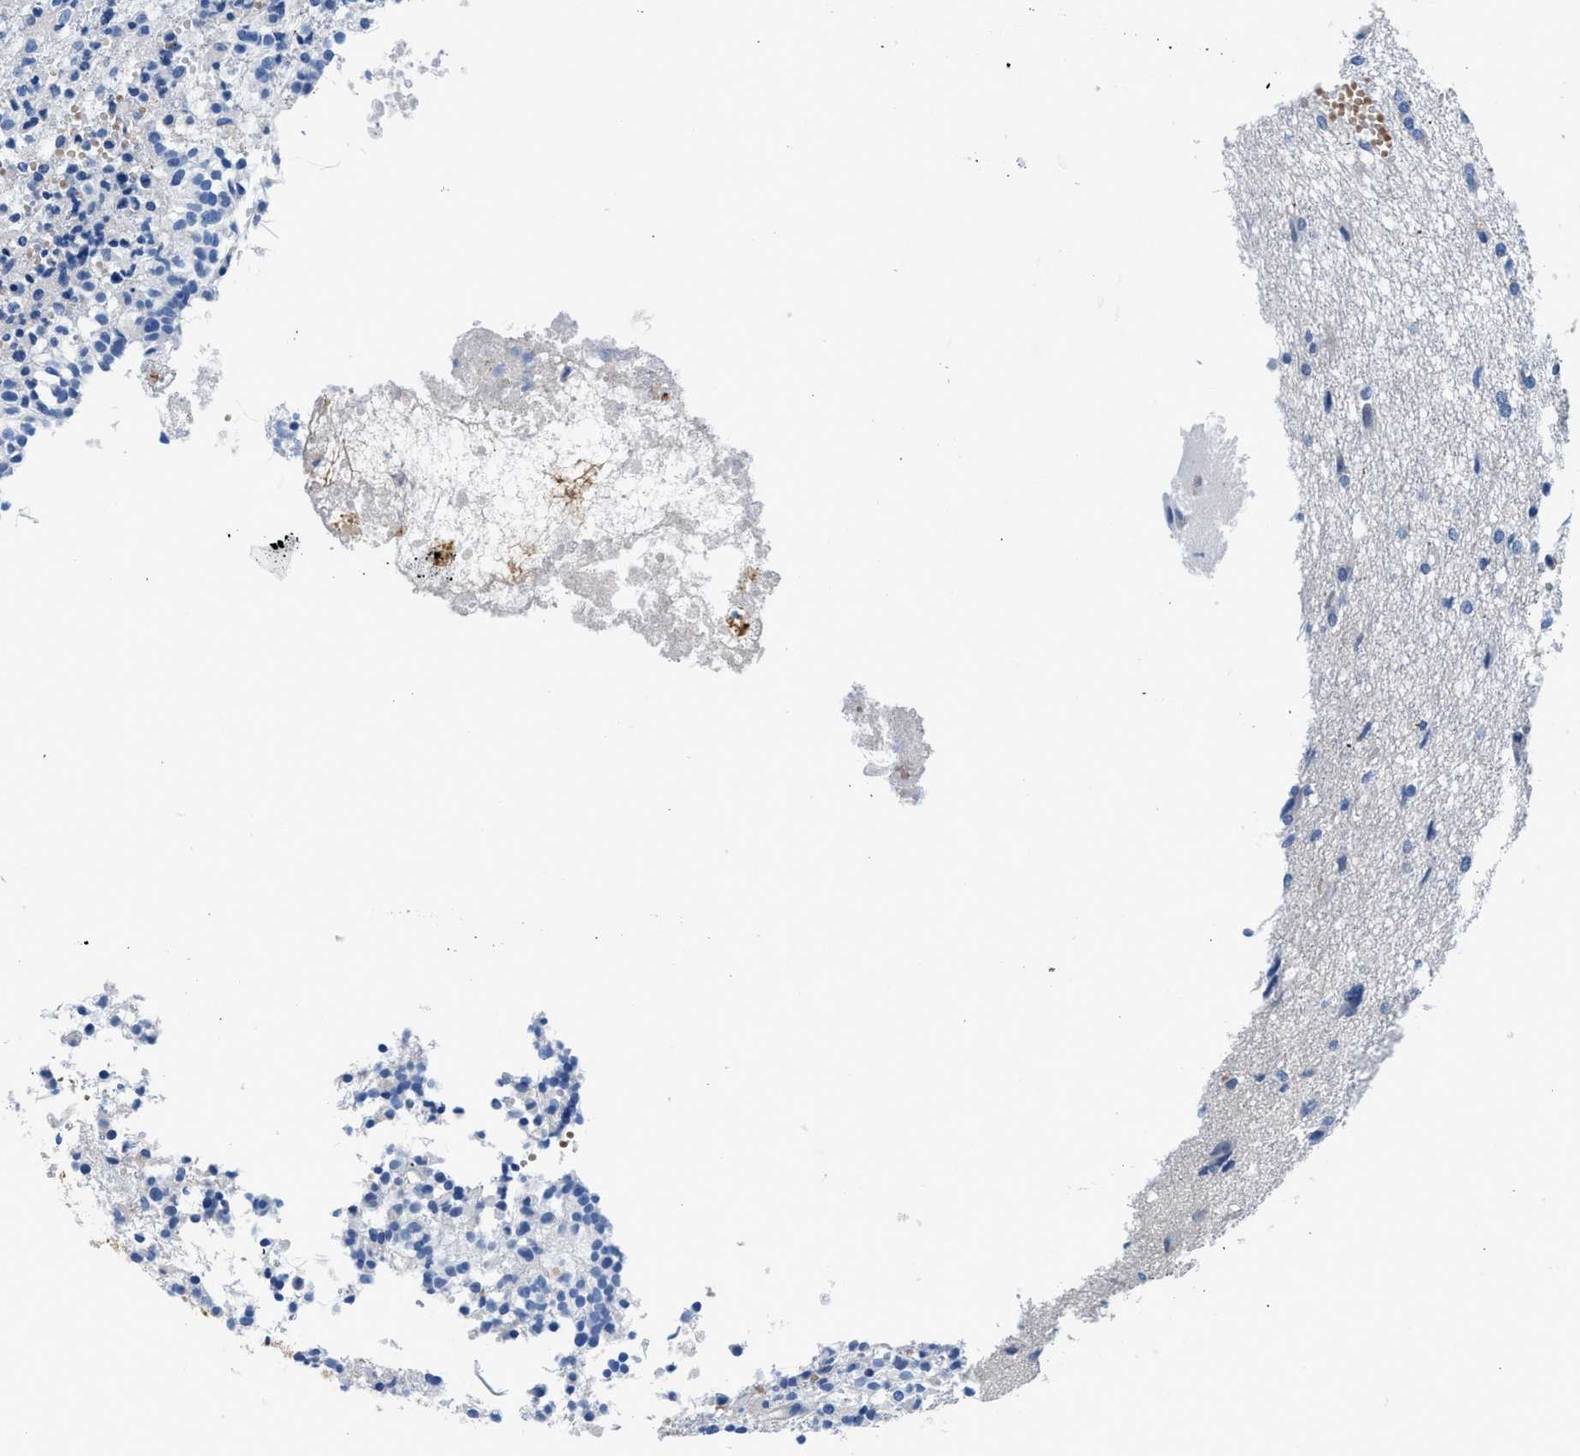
{"staining": {"intensity": "negative", "quantity": "none", "location": "none"}, "tissue": "glioma", "cell_type": "Tumor cells", "image_type": "cancer", "snomed": [{"axis": "morphology", "description": "Glioma, malignant, High grade"}, {"axis": "topography", "description": "Brain"}], "caption": "This is an immunohistochemistry (IHC) histopathology image of glioma. There is no staining in tumor cells.", "gene": "FADS6", "patient": {"sex": "female", "age": 59}}